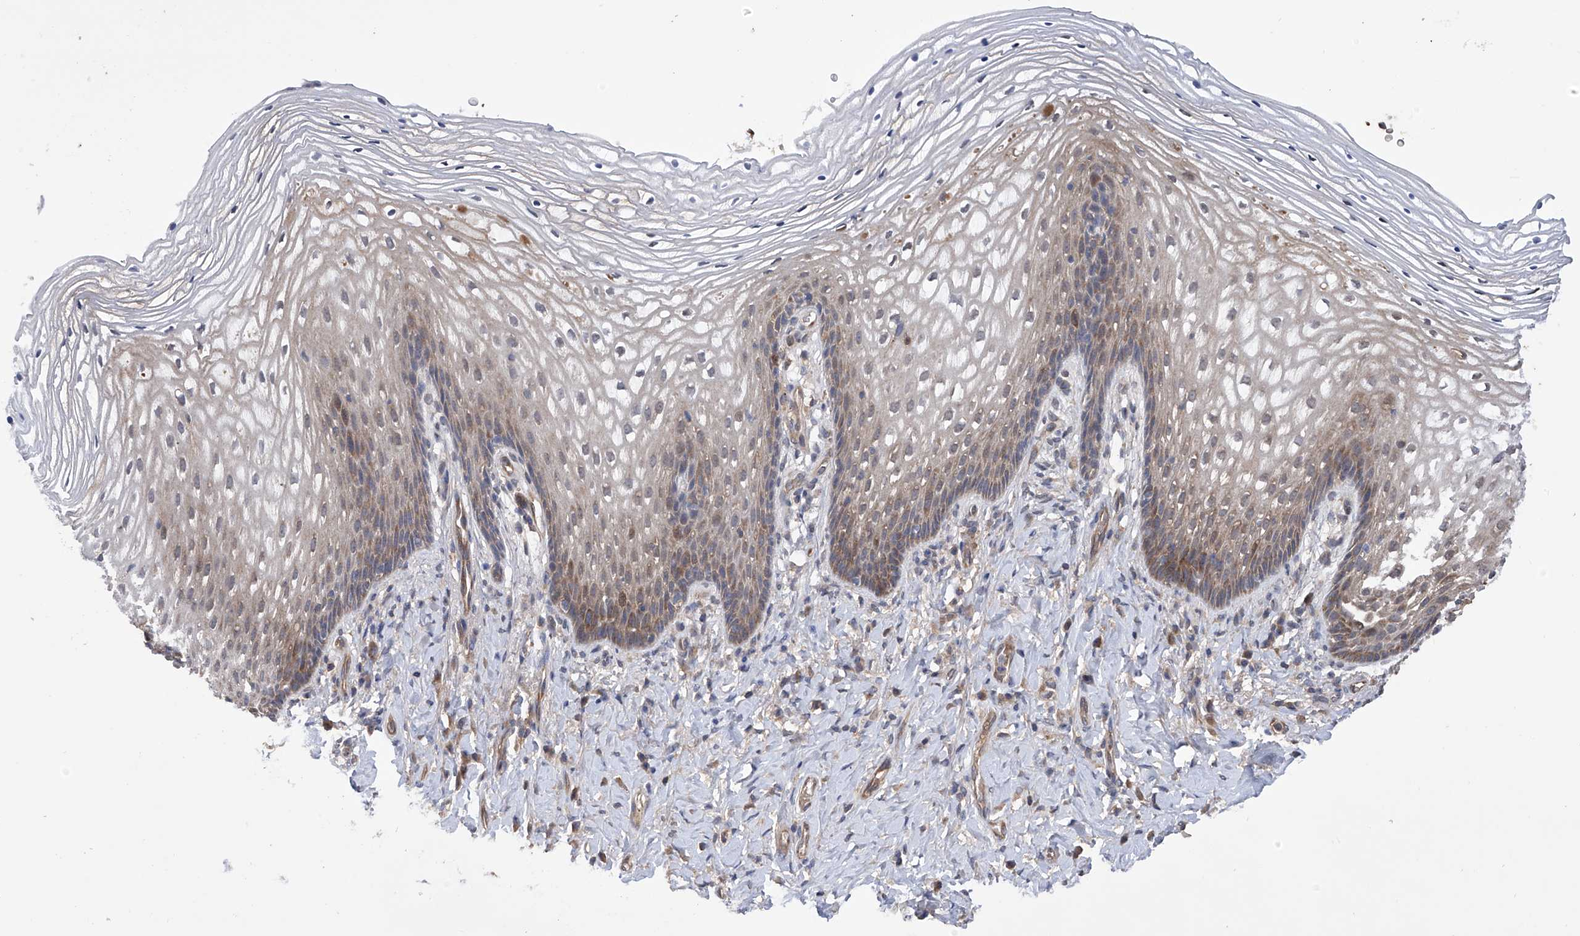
{"staining": {"intensity": "weak", "quantity": "25%-75%", "location": "cytoplasmic/membranous"}, "tissue": "vagina", "cell_type": "Squamous epithelial cells", "image_type": "normal", "snomed": [{"axis": "morphology", "description": "Normal tissue, NOS"}, {"axis": "topography", "description": "Vagina"}], "caption": "A brown stain highlights weak cytoplasmic/membranous expression of a protein in squamous epithelial cells of unremarkable human vagina.", "gene": "NUDT17", "patient": {"sex": "female", "age": 60}}